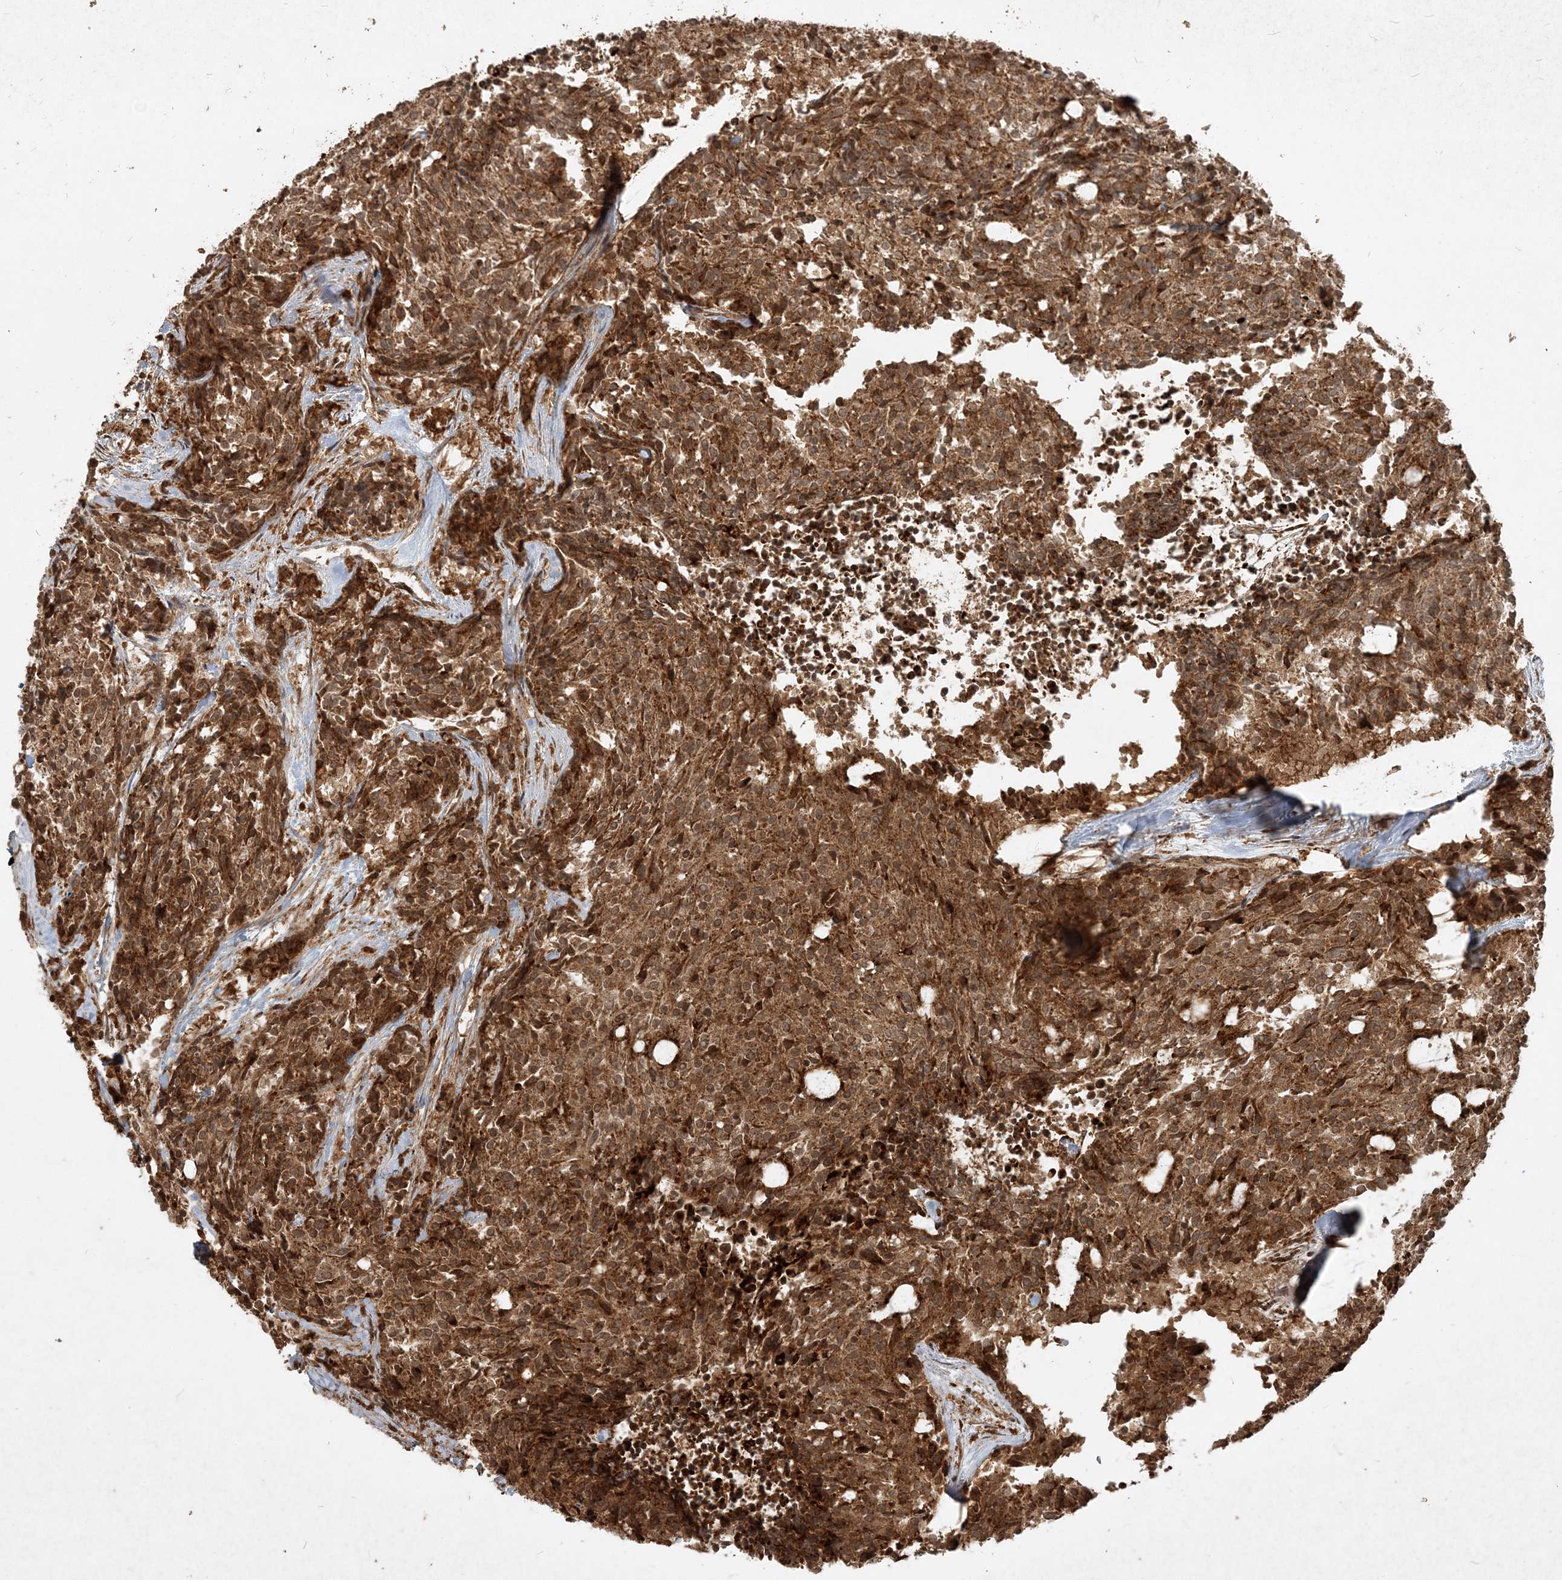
{"staining": {"intensity": "strong", "quantity": ">75%", "location": "cytoplasmic/membranous"}, "tissue": "carcinoid", "cell_type": "Tumor cells", "image_type": "cancer", "snomed": [{"axis": "morphology", "description": "Carcinoid, malignant, NOS"}, {"axis": "topography", "description": "Pancreas"}], "caption": "The immunohistochemical stain highlights strong cytoplasmic/membranous positivity in tumor cells of carcinoid (malignant) tissue. (brown staining indicates protein expression, while blue staining denotes nuclei).", "gene": "NARS1", "patient": {"sex": "female", "age": 54}}